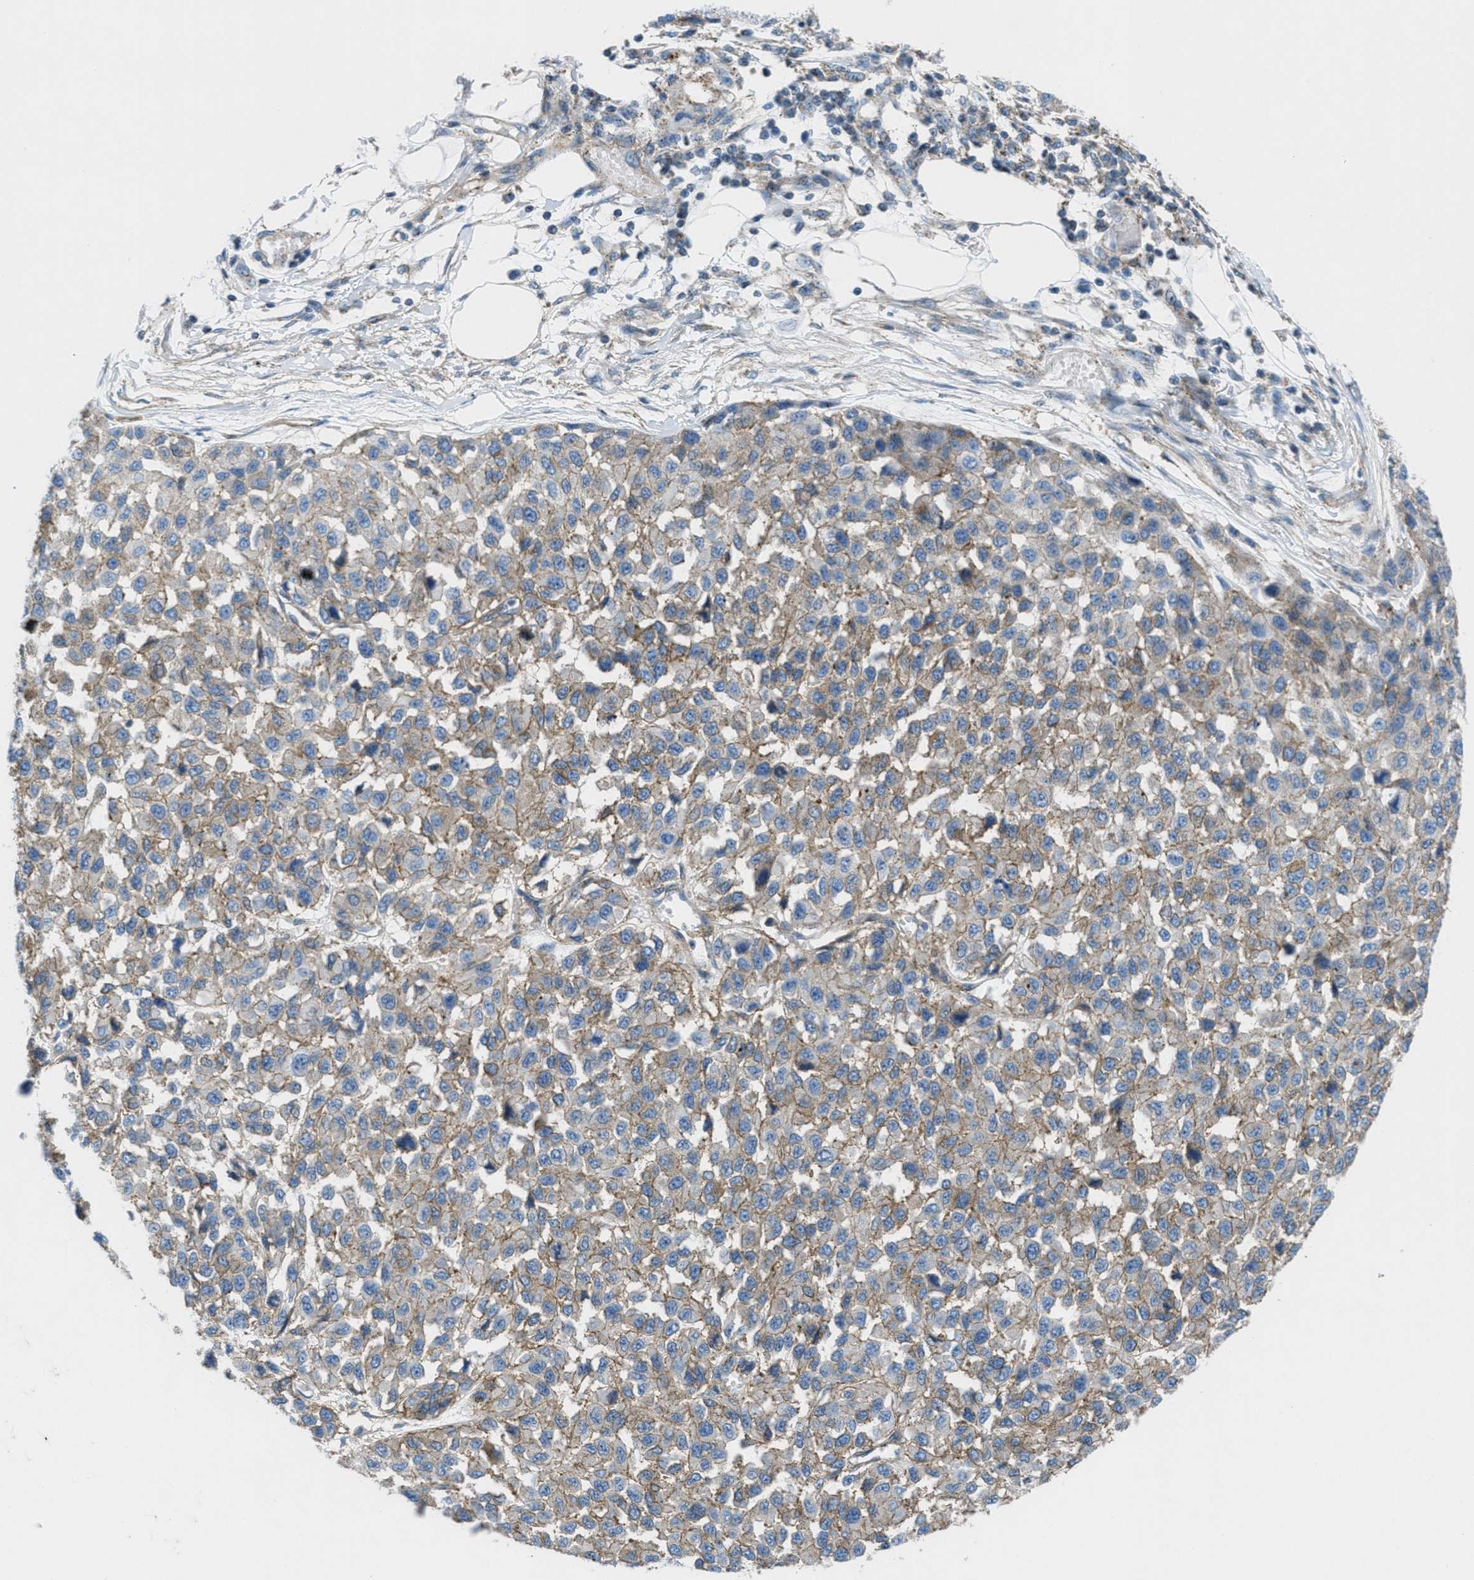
{"staining": {"intensity": "weak", "quantity": ">75%", "location": "cytoplasmic/membranous"}, "tissue": "melanoma", "cell_type": "Tumor cells", "image_type": "cancer", "snomed": [{"axis": "morphology", "description": "Normal tissue, NOS"}, {"axis": "morphology", "description": "Malignant melanoma, NOS"}, {"axis": "topography", "description": "Skin"}], "caption": "Melanoma was stained to show a protein in brown. There is low levels of weak cytoplasmic/membranous staining in about >75% of tumor cells.", "gene": "MFSD13A", "patient": {"sex": "male", "age": 62}}